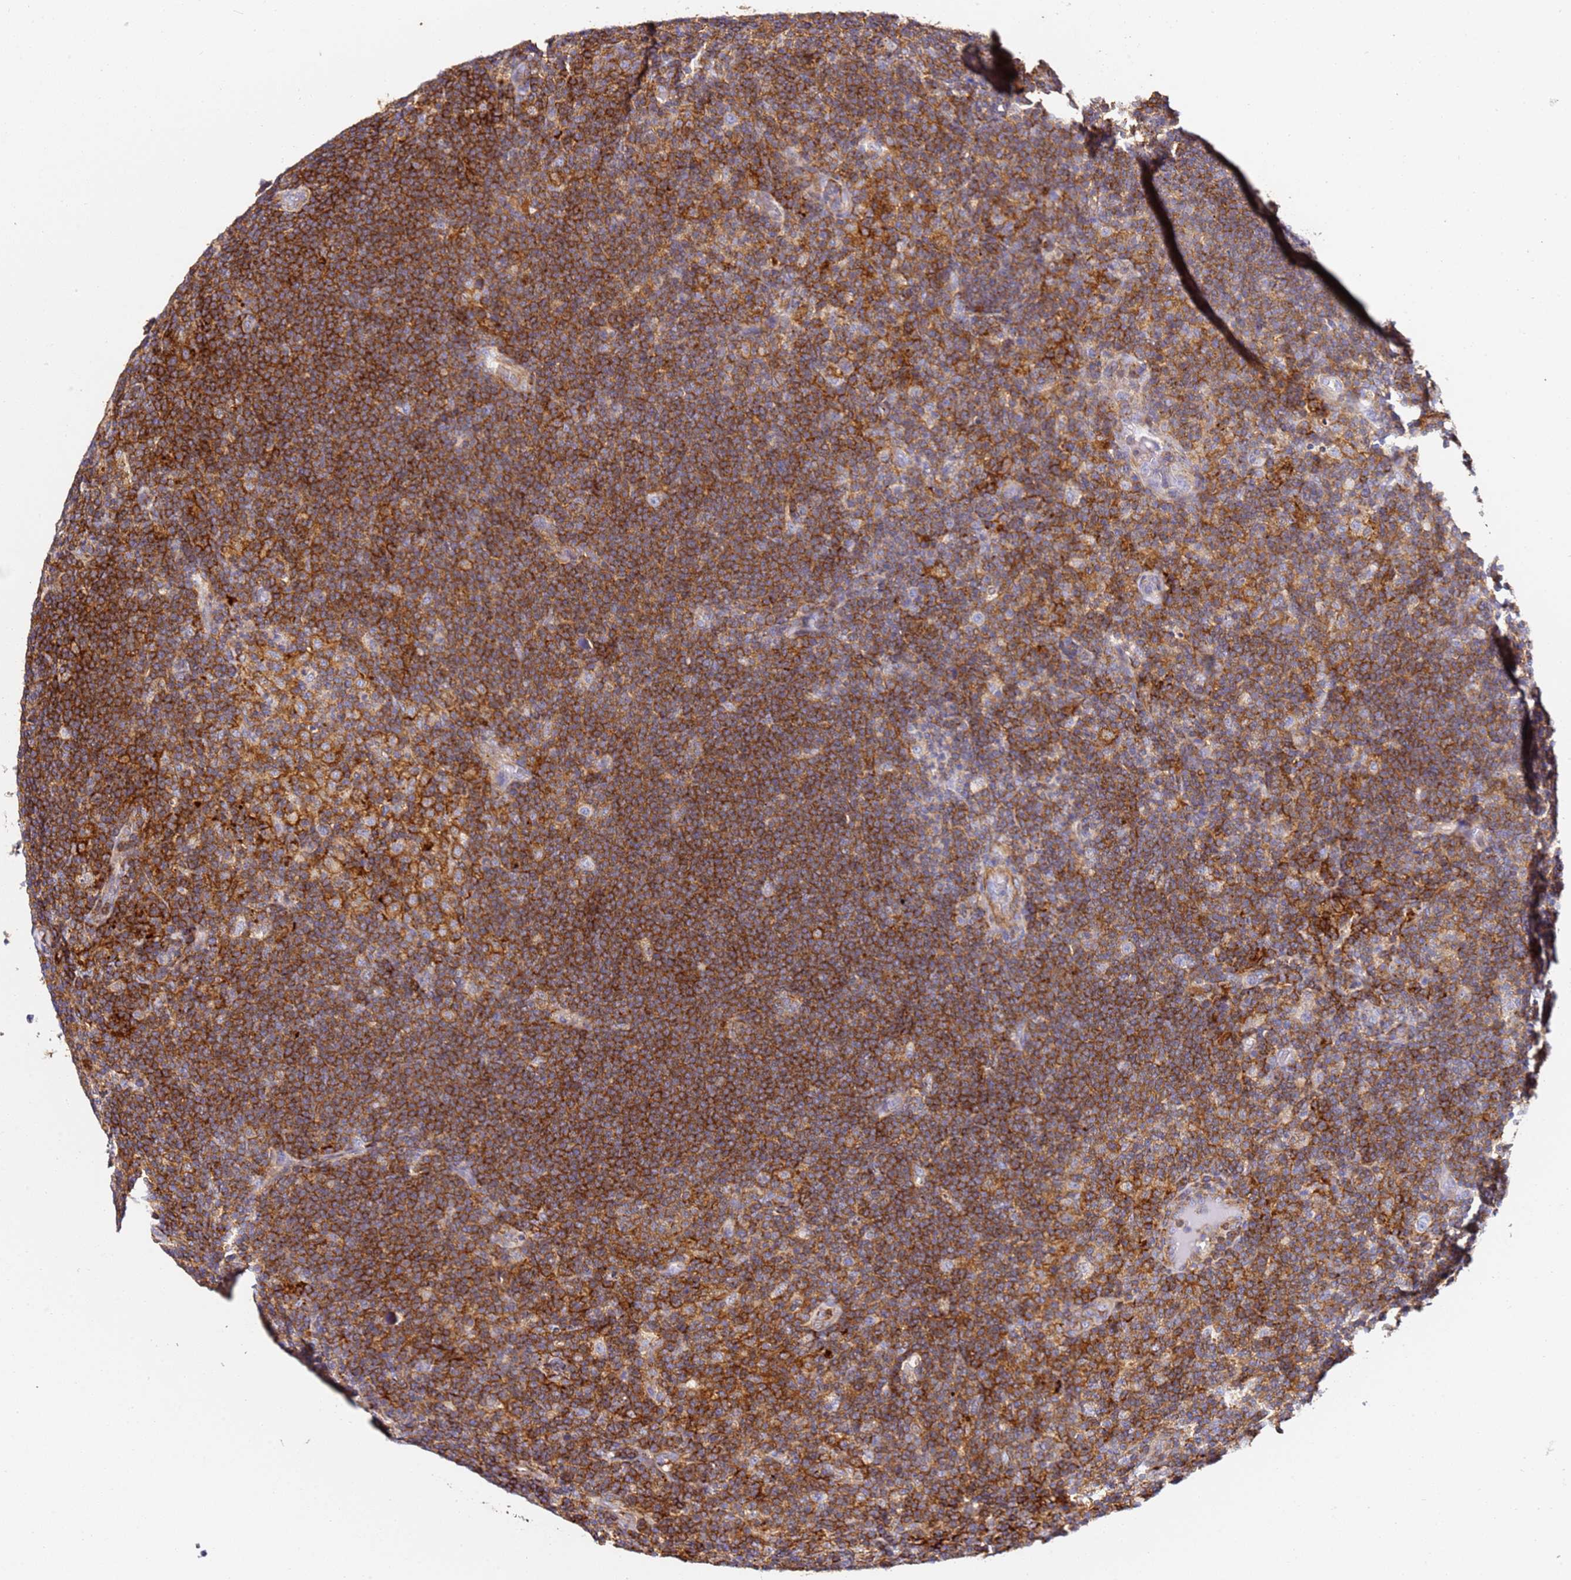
{"staining": {"intensity": "negative", "quantity": "none", "location": "none"}, "tissue": "lymphoma", "cell_type": "Tumor cells", "image_type": "cancer", "snomed": [{"axis": "morphology", "description": "Hodgkin's disease, NOS"}, {"axis": "topography", "description": "Lymph node"}], "caption": "The micrograph displays no staining of tumor cells in lymphoma.", "gene": "ZNF671", "patient": {"sex": "female", "age": 57}}